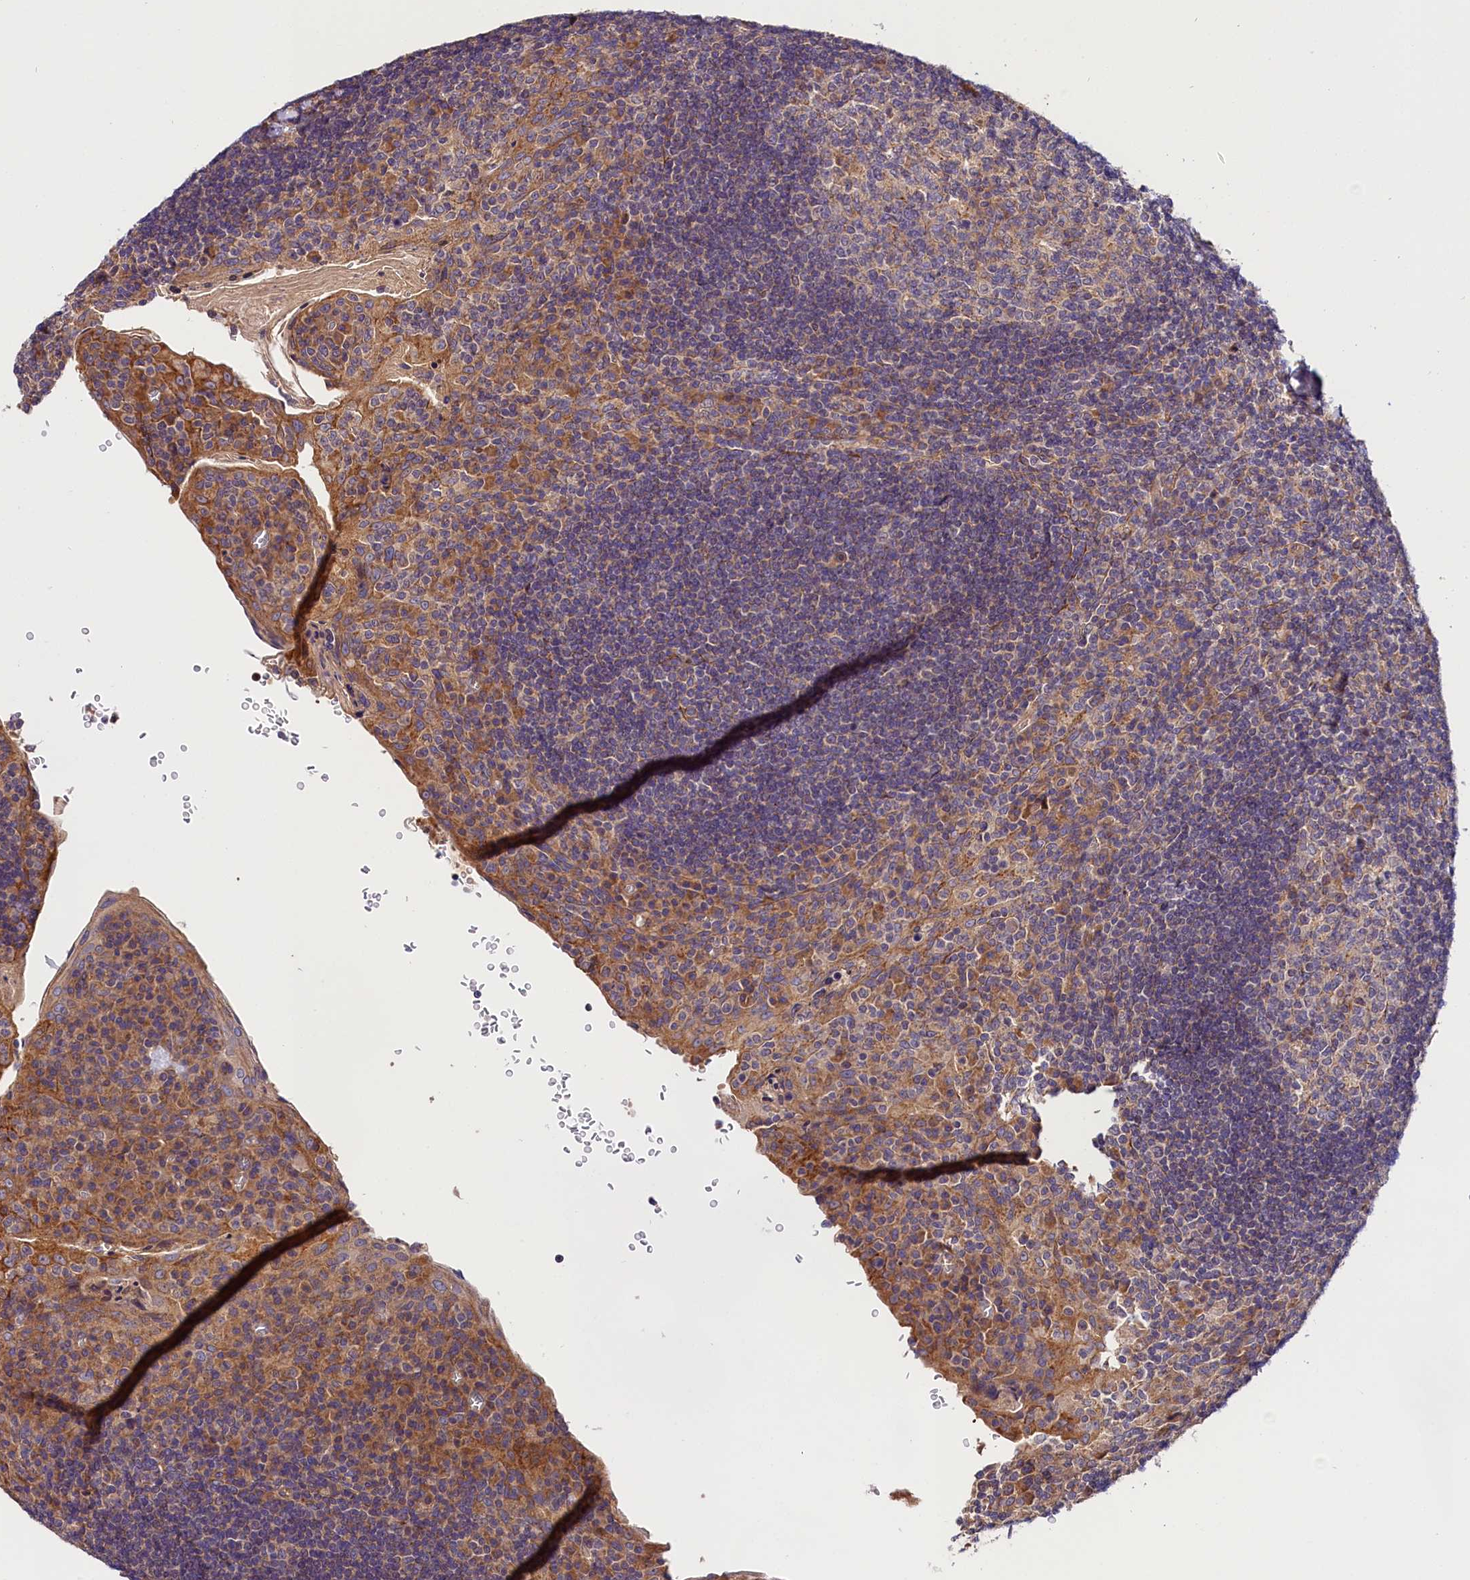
{"staining": {"intensity": "moderate", "quantity": "<25%", "location": "cytoplasmic/membranous"}, "tissue": "tonsil", "cell_type": "Germinal center cells", "image_type": "normal", "snomed": [{"axis": "morphology", "description": "Normal tissue, NOS"}, {"axis": "topography", "description": "Tonsil"}], "caption": "Protein staining by immunohistochemistry displays moderate cytoplasmic/membranous expression in about <25% of germinal center cells in unremarkable tonsil.", "gene": "SPG11", "patient": {"sex": "male", "age": 17}}